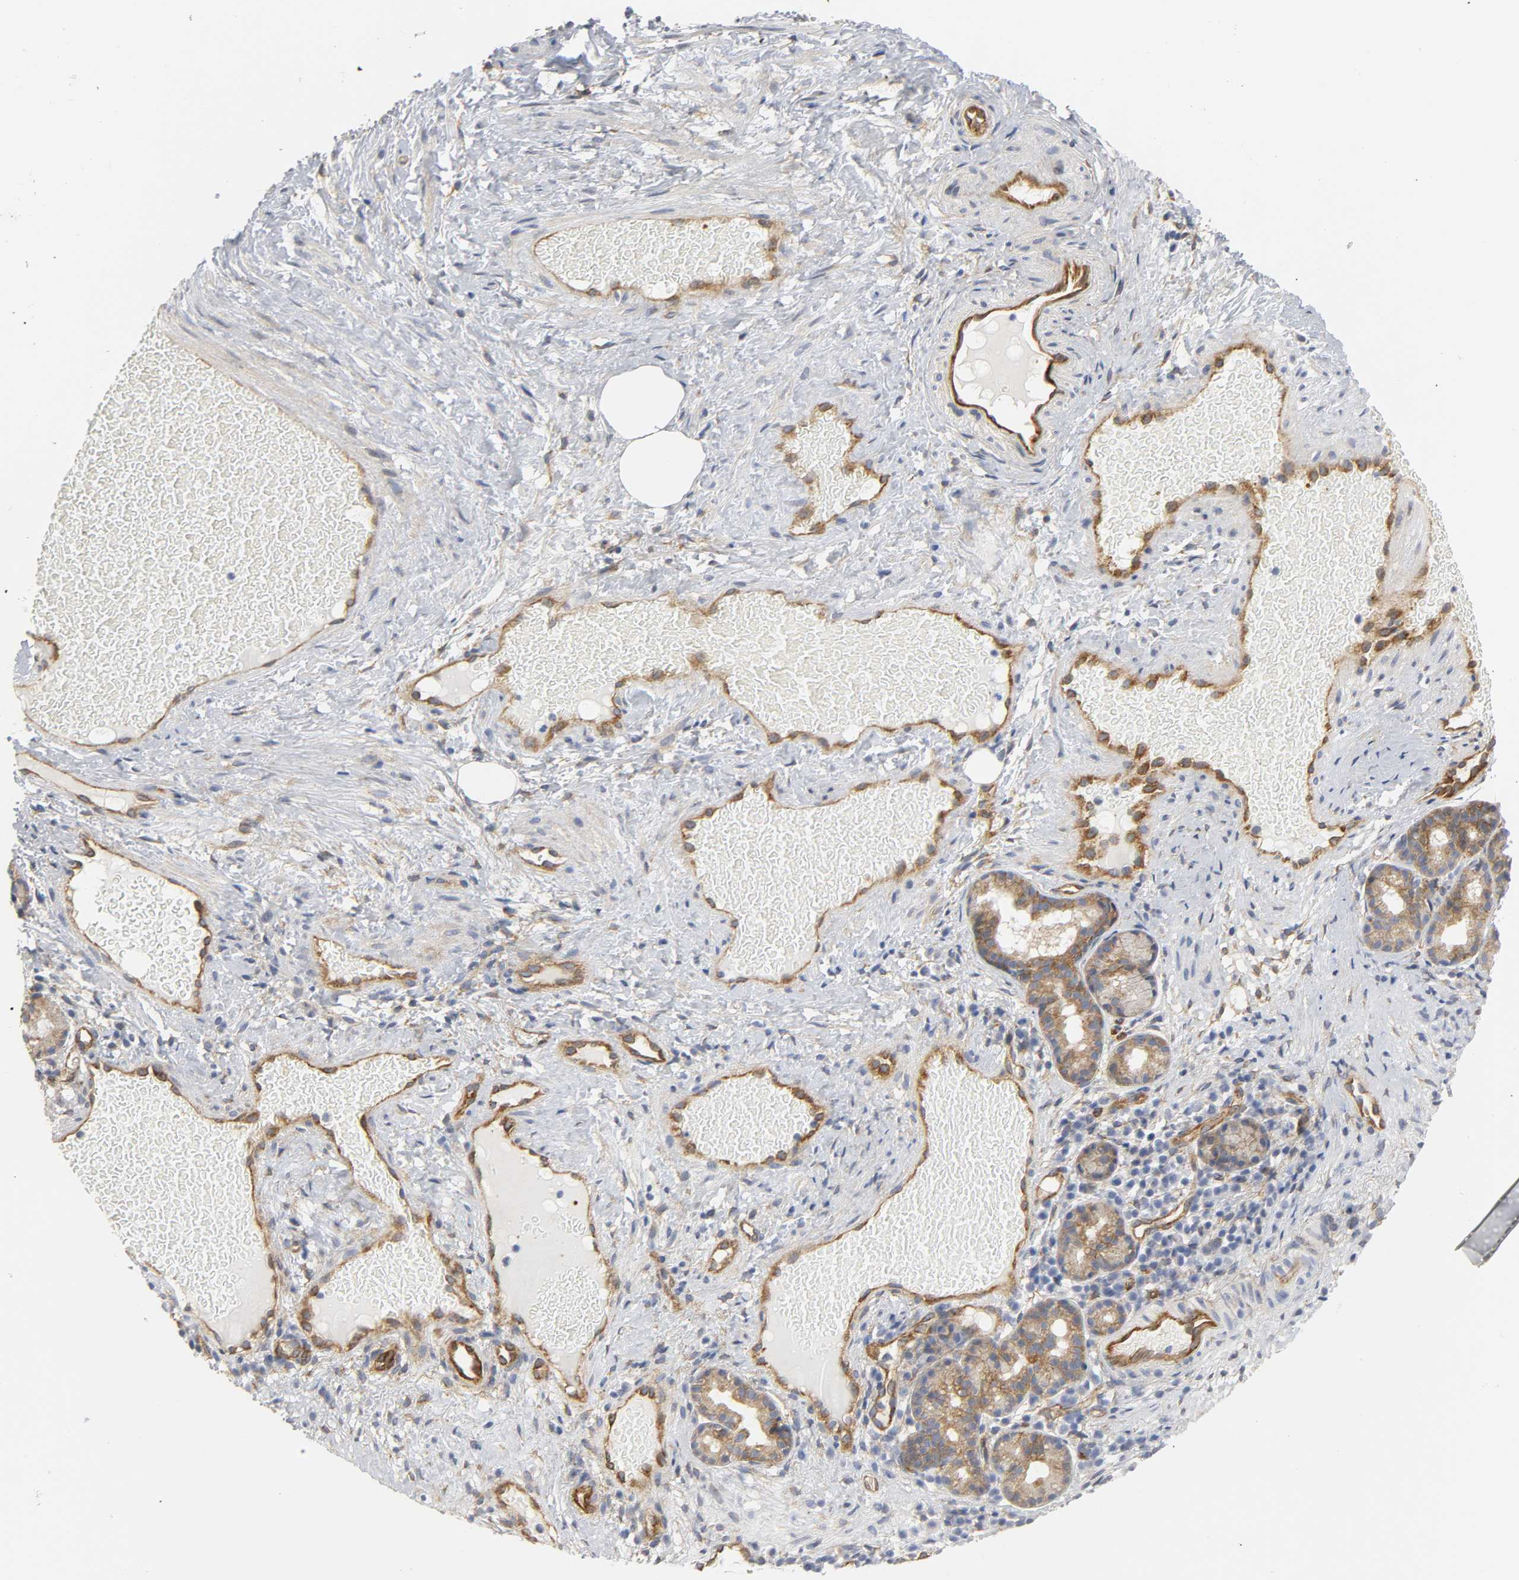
{"staining": {"intensity": "moderate", "quantity": ">75%", "location": "cytoplasmic/membranous"}, "tissue": "nasopharynx", "cell_type": "Respiratory epithelial cells", "image_type": "normal", "snomed": [{"axis": "morphology", "description": "Normal tissue, NOS"}, {"axis": "morphology", "description": "Inflammation, NOS"}, {"axis": "topography", "description": "Nasopharynx"}], "caption": "This is a micrograph of IHC staining of unremarkable nasopharynx, which shows moderate expression in the cytoplasmic/membranous of respiratory epithelial cells.", "gene": "DOCK1", "patient": {"sex": "female", "age": 55}}